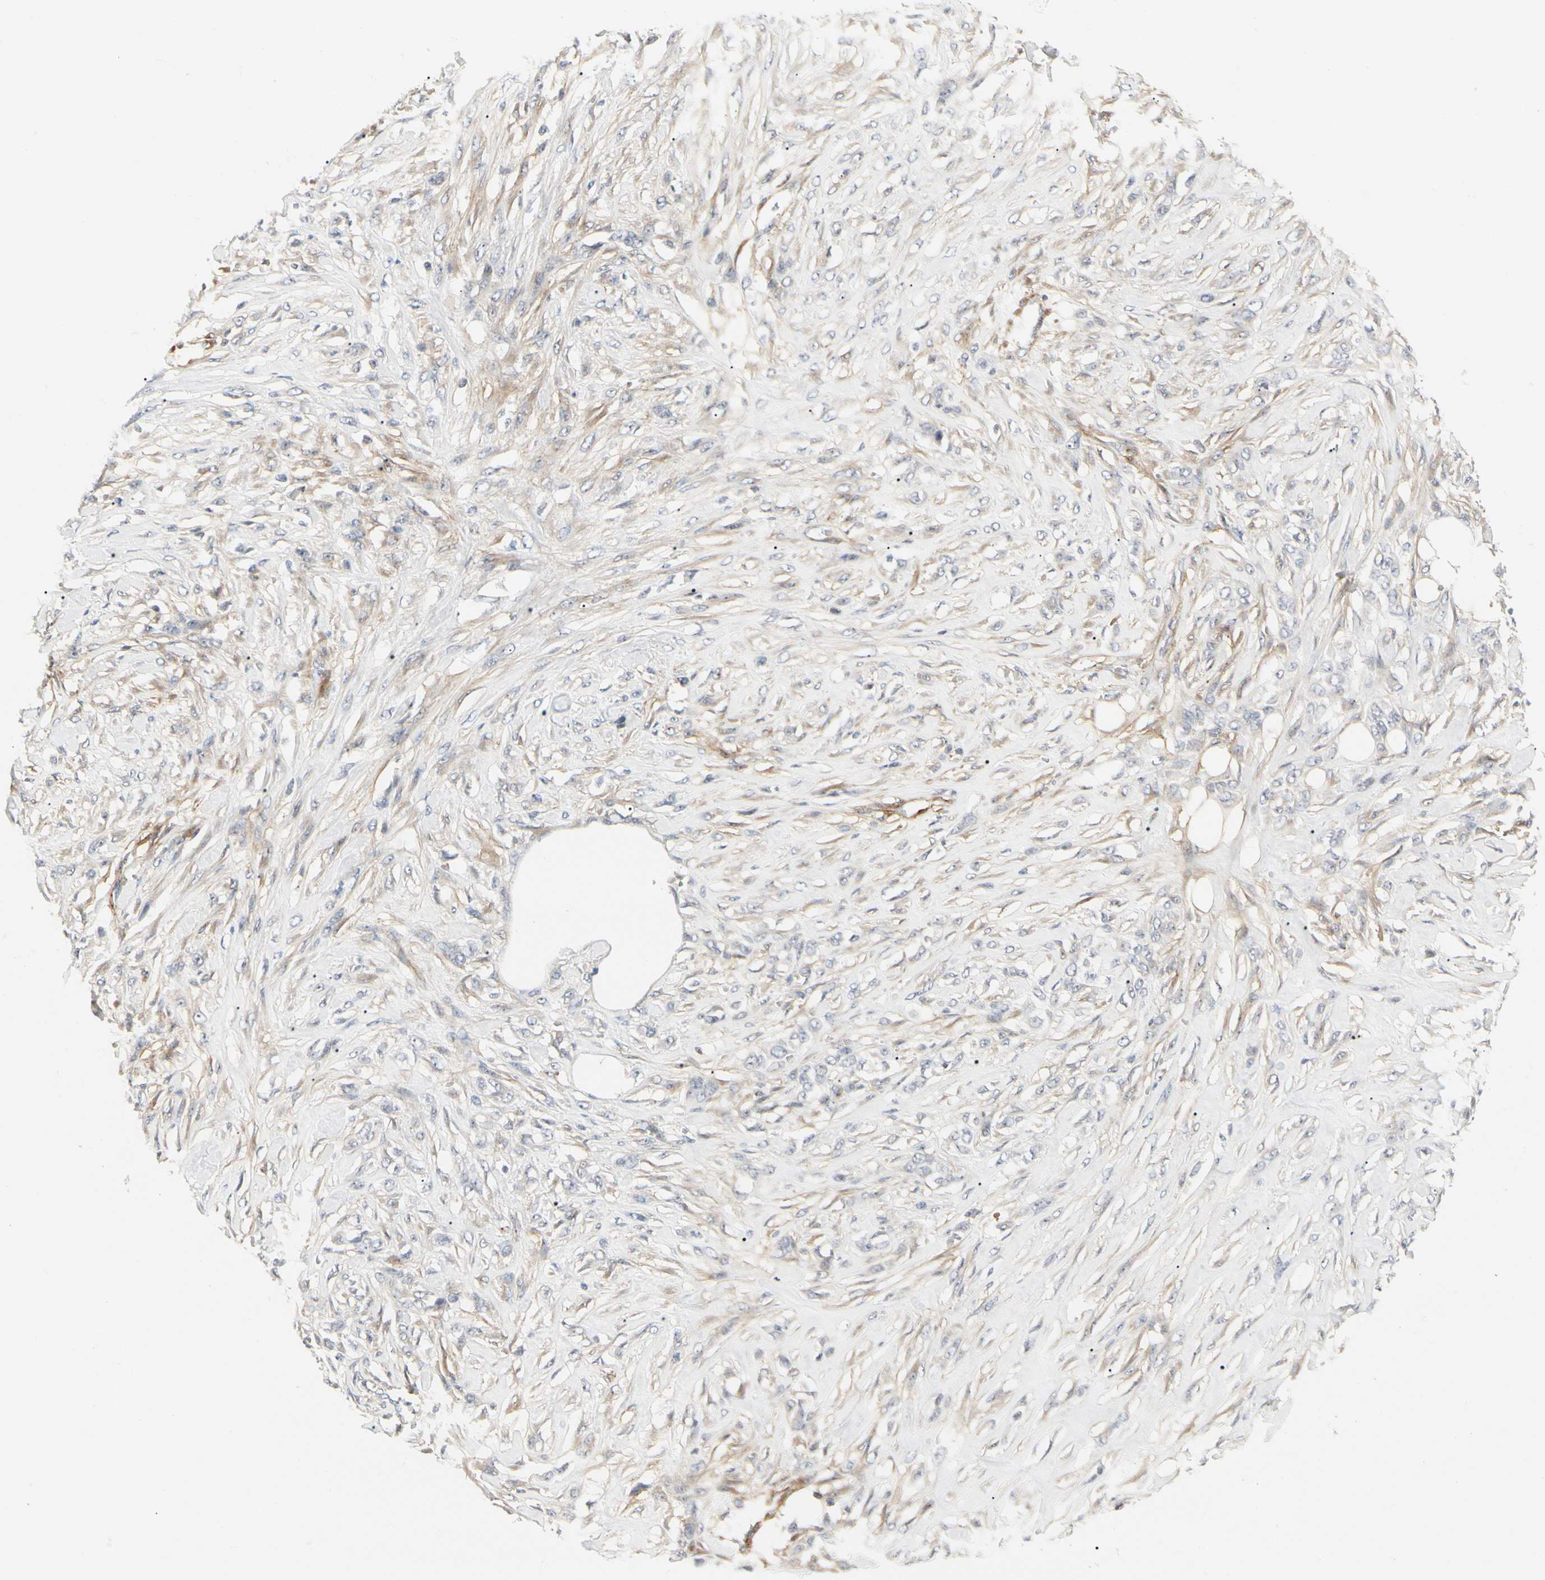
{"staining": {"intensity": "negative", "quantity": "none", "location": "none"}, "tissue": "skin cancer", "cell_type": "Tumor cells", "image_type": "cancer", "snomed": [{"axis": "morphology", "description": "Squamous cell carcinoma, NOS"}, {"axis": "topography", "description": "Skin"}], "caption": "Protein analysis of skin squamous cell carcinoma exhibits no significant expression in tumor cells.", "gene": "GGT5", "patient": {"sex": "female", "age": 59}}